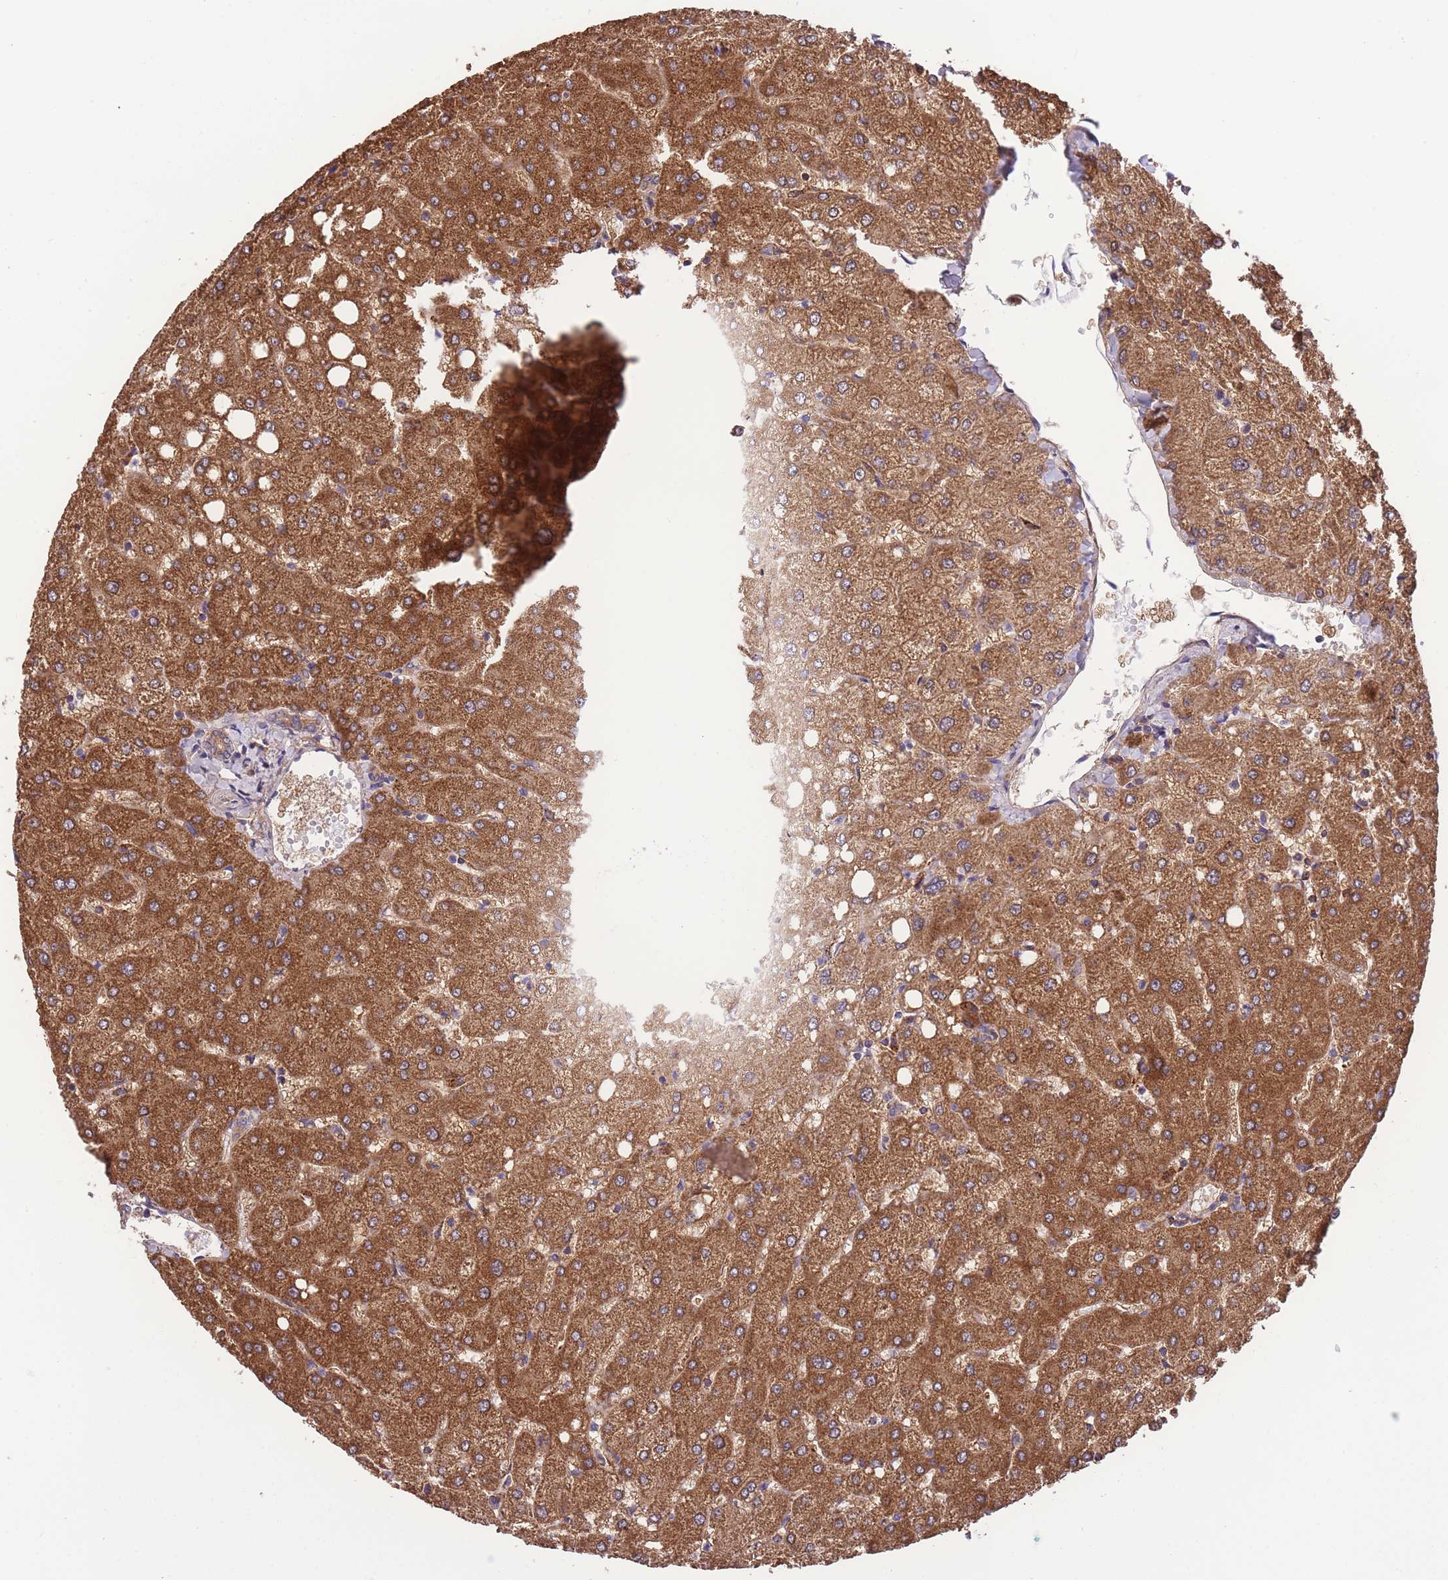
{"staining": {"intensity": "moderate", "quantity": "<25%", "location": "cytoplasmic/membranous"}, "tissue": "liver", "cell_type": "Cholangiocytes", "image_type": "normal", "snomed": [{"axis": "morphology", "description": "Normal tissue, NOS"}, {"axis": "topography", "description": "Liver"}], "caption": "A low amount of moderate cytoplasmic/membranous staining is identified in approximately <25% of cholangiocytes in benign liver.", "gene": "ST3GAL3", "patient": {"sex": "female", "age": 54}}